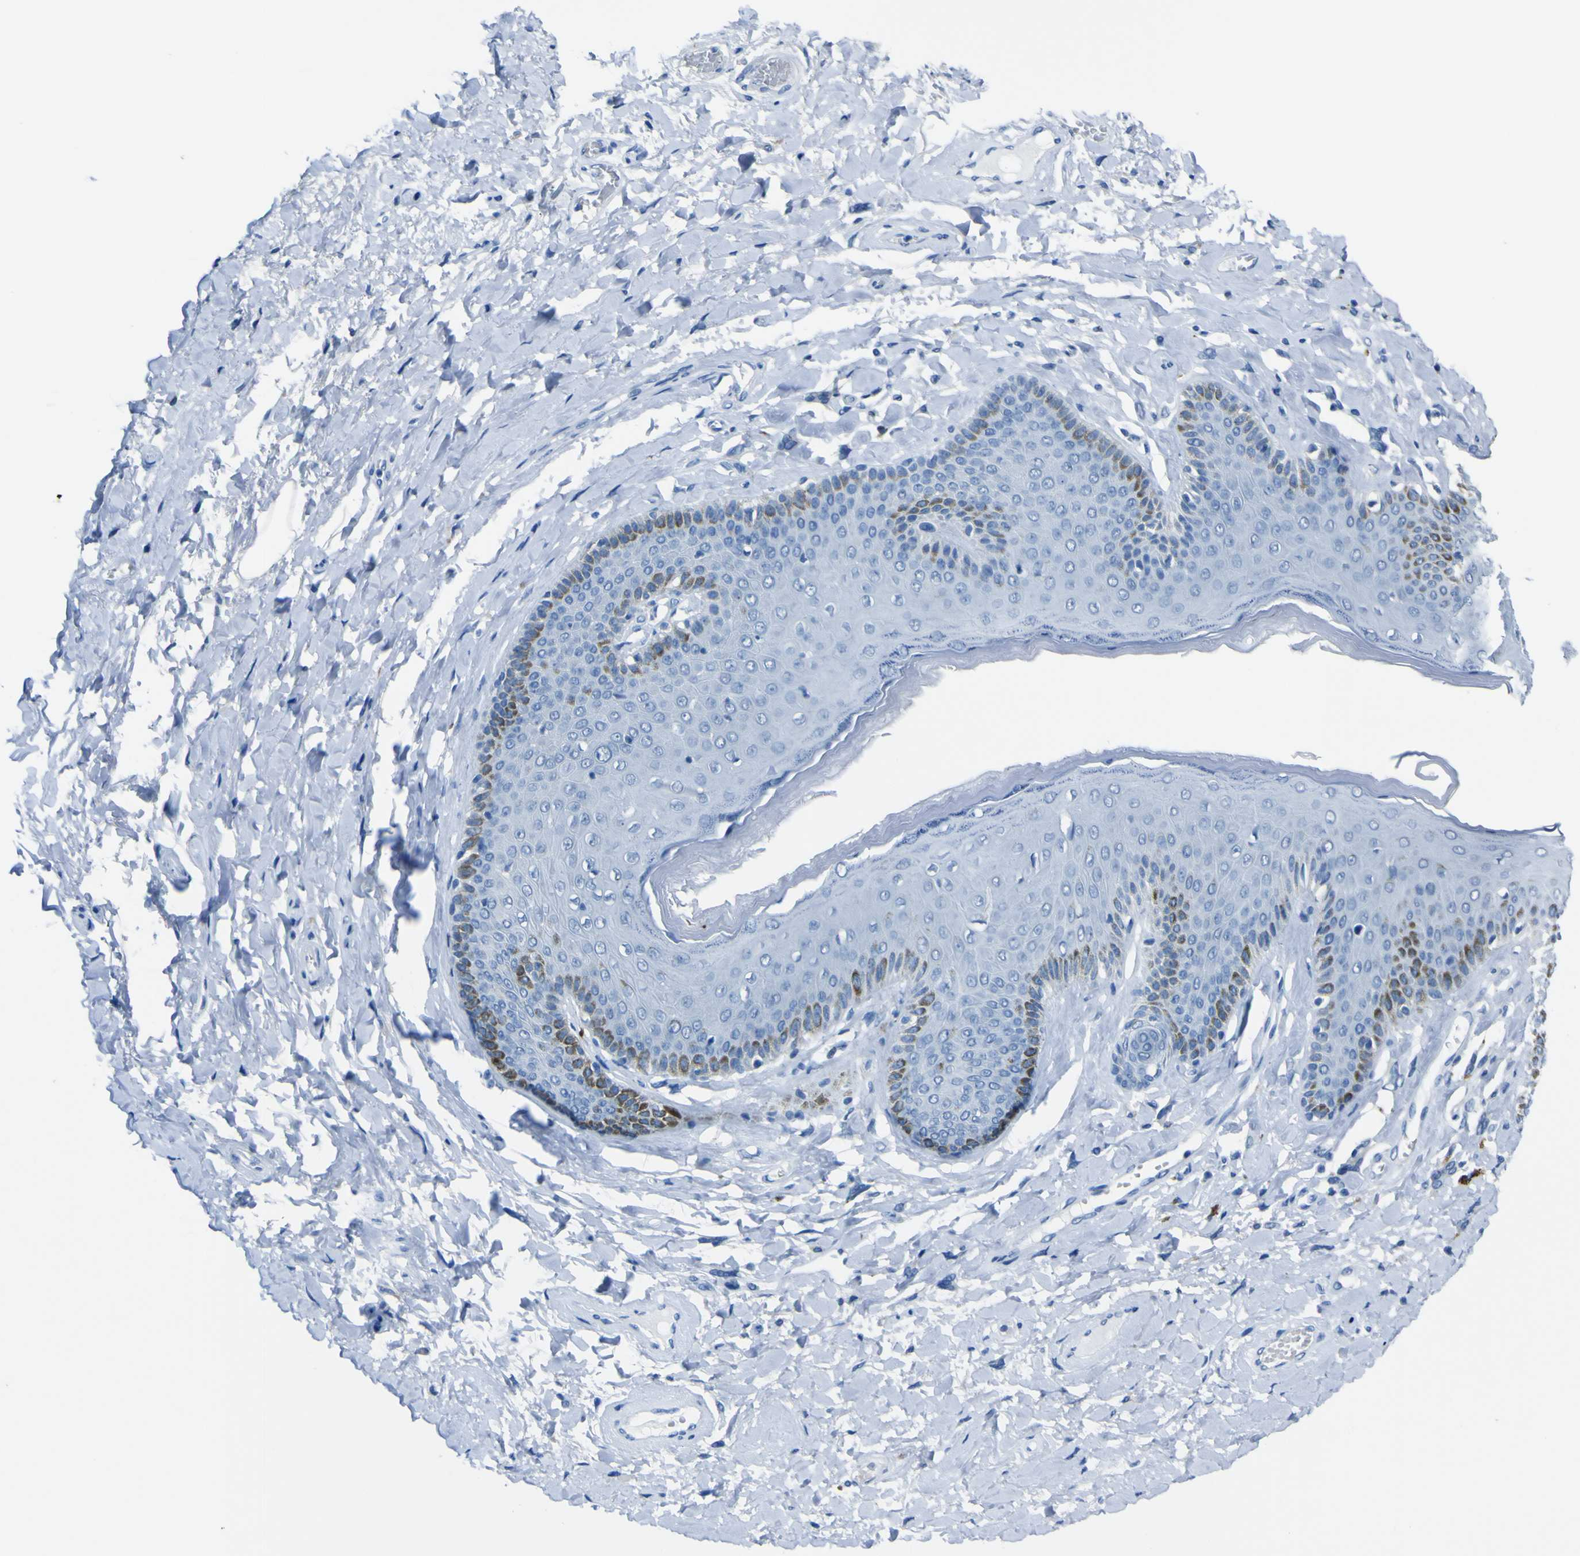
{"staining": {"intensity": "moderate", "quantity": "<25%", "location": "cytoplasmic/membranous"}, "tissue": "skin", "cell_type": "Epidermal cells", "image_type": "normal", "snomed": [{"axis": "morphology", "description": "Normal tissue, NOS"}, {"axis": "topography", "description": "Anal"}], "caption": "A low amount of moderate cytoplasmic/membranous positivity is identified in about <25% of epidermal cells in normal skin. The staining is performed using DAB brown chromogen to label protein expression. The nuclei are counter-stained blue using hematoxylin.", "gene": "PHKG1", "patient": {"sex": "male", "age": 69}}